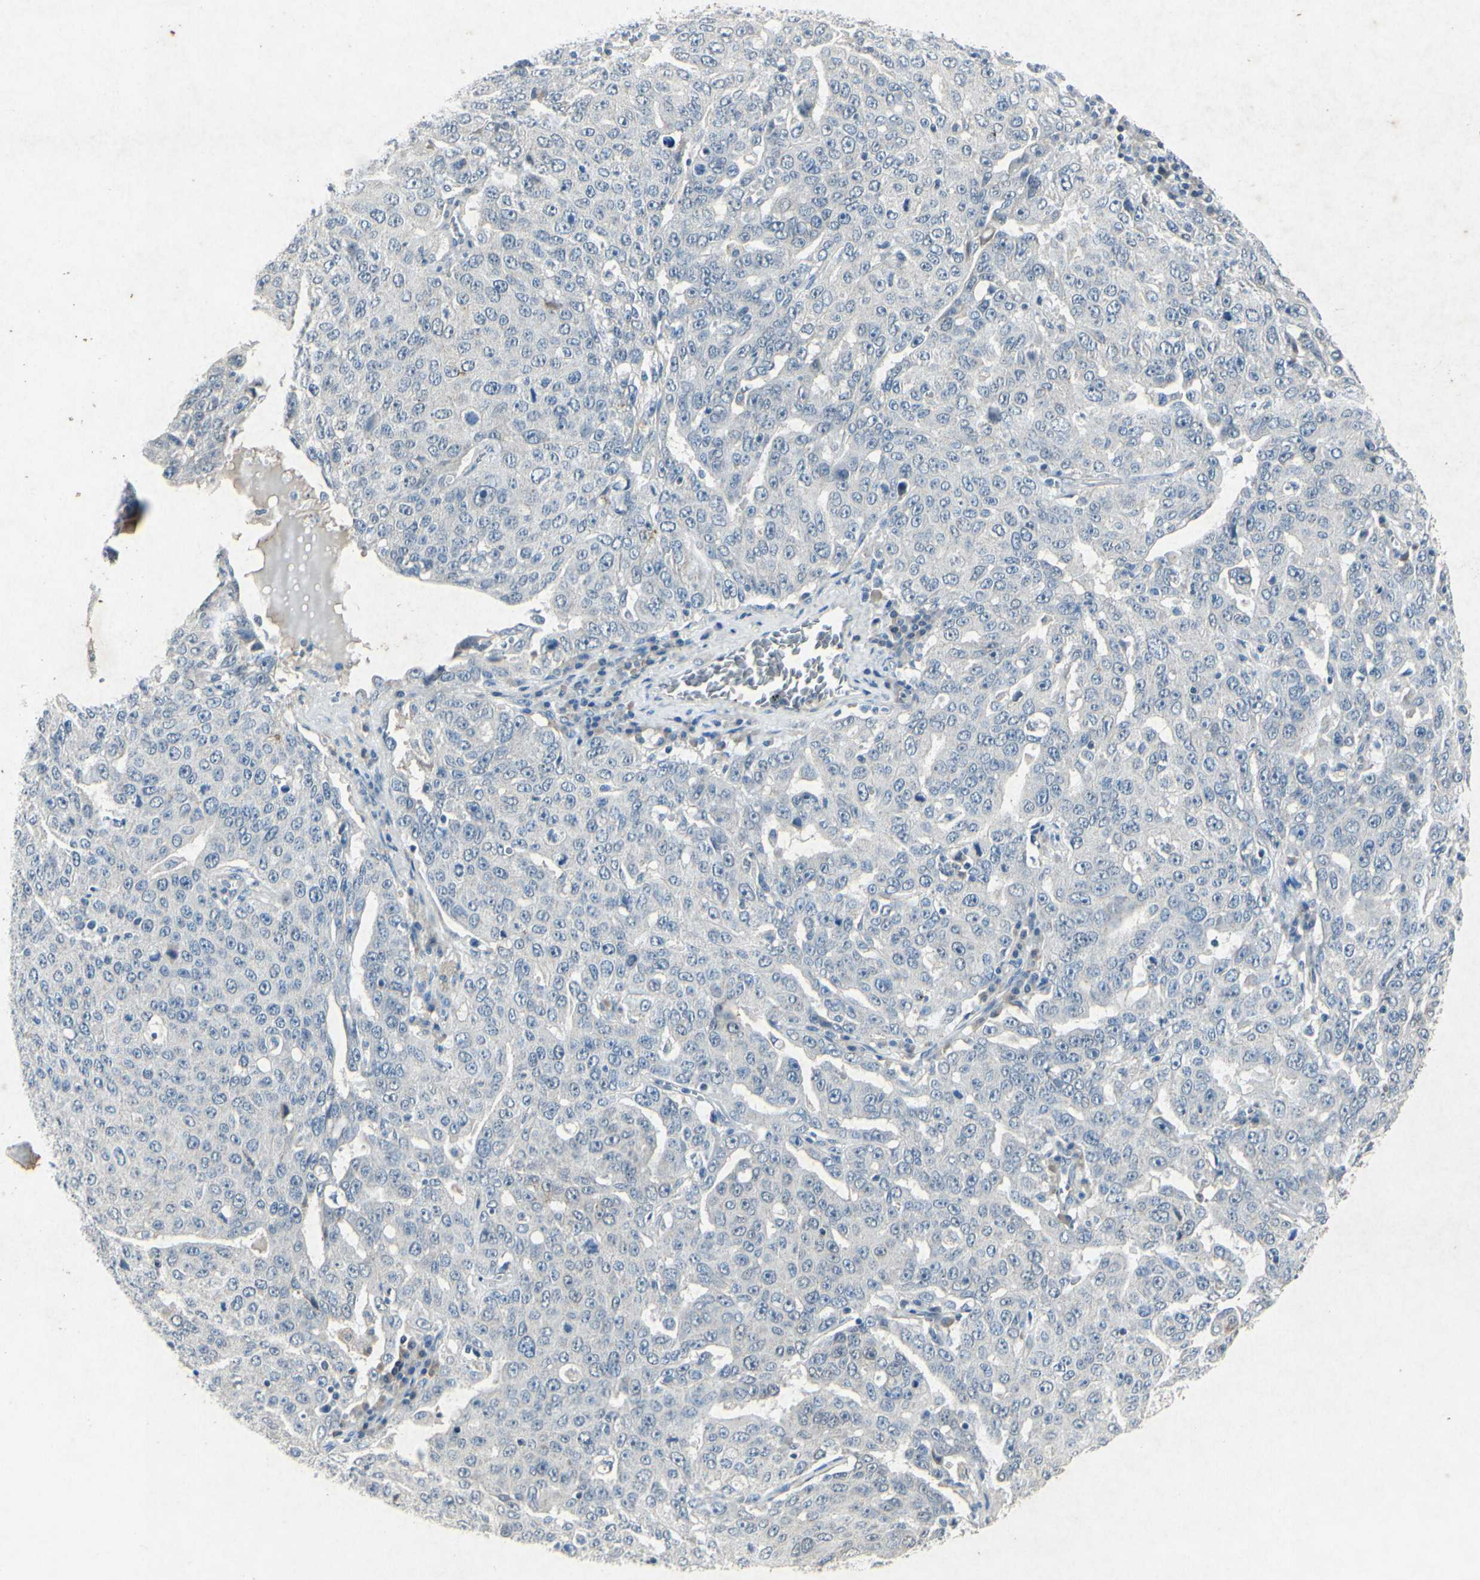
{"staining": {"intensity": "negative", "quantity": "none", "location": "none"}, "tissue": "ovarian cancer", "cell_type": "Tumor cells", "image_type": "cancer", "snomed": [{"axis": "morphology", "description": "Carcinoma, endometroid"}, {"axis": "topography", "description": "Ovary"}], "caption": "High magnification brightfield microscopy of endometroid carcinoma (ovarian) stained with DAB (brown) and counterstained with hematoxylin (blue): tumor cells show no significant positivity.", "gene": "SNAP91", "patient": {"sex": "female", "age": 62}}